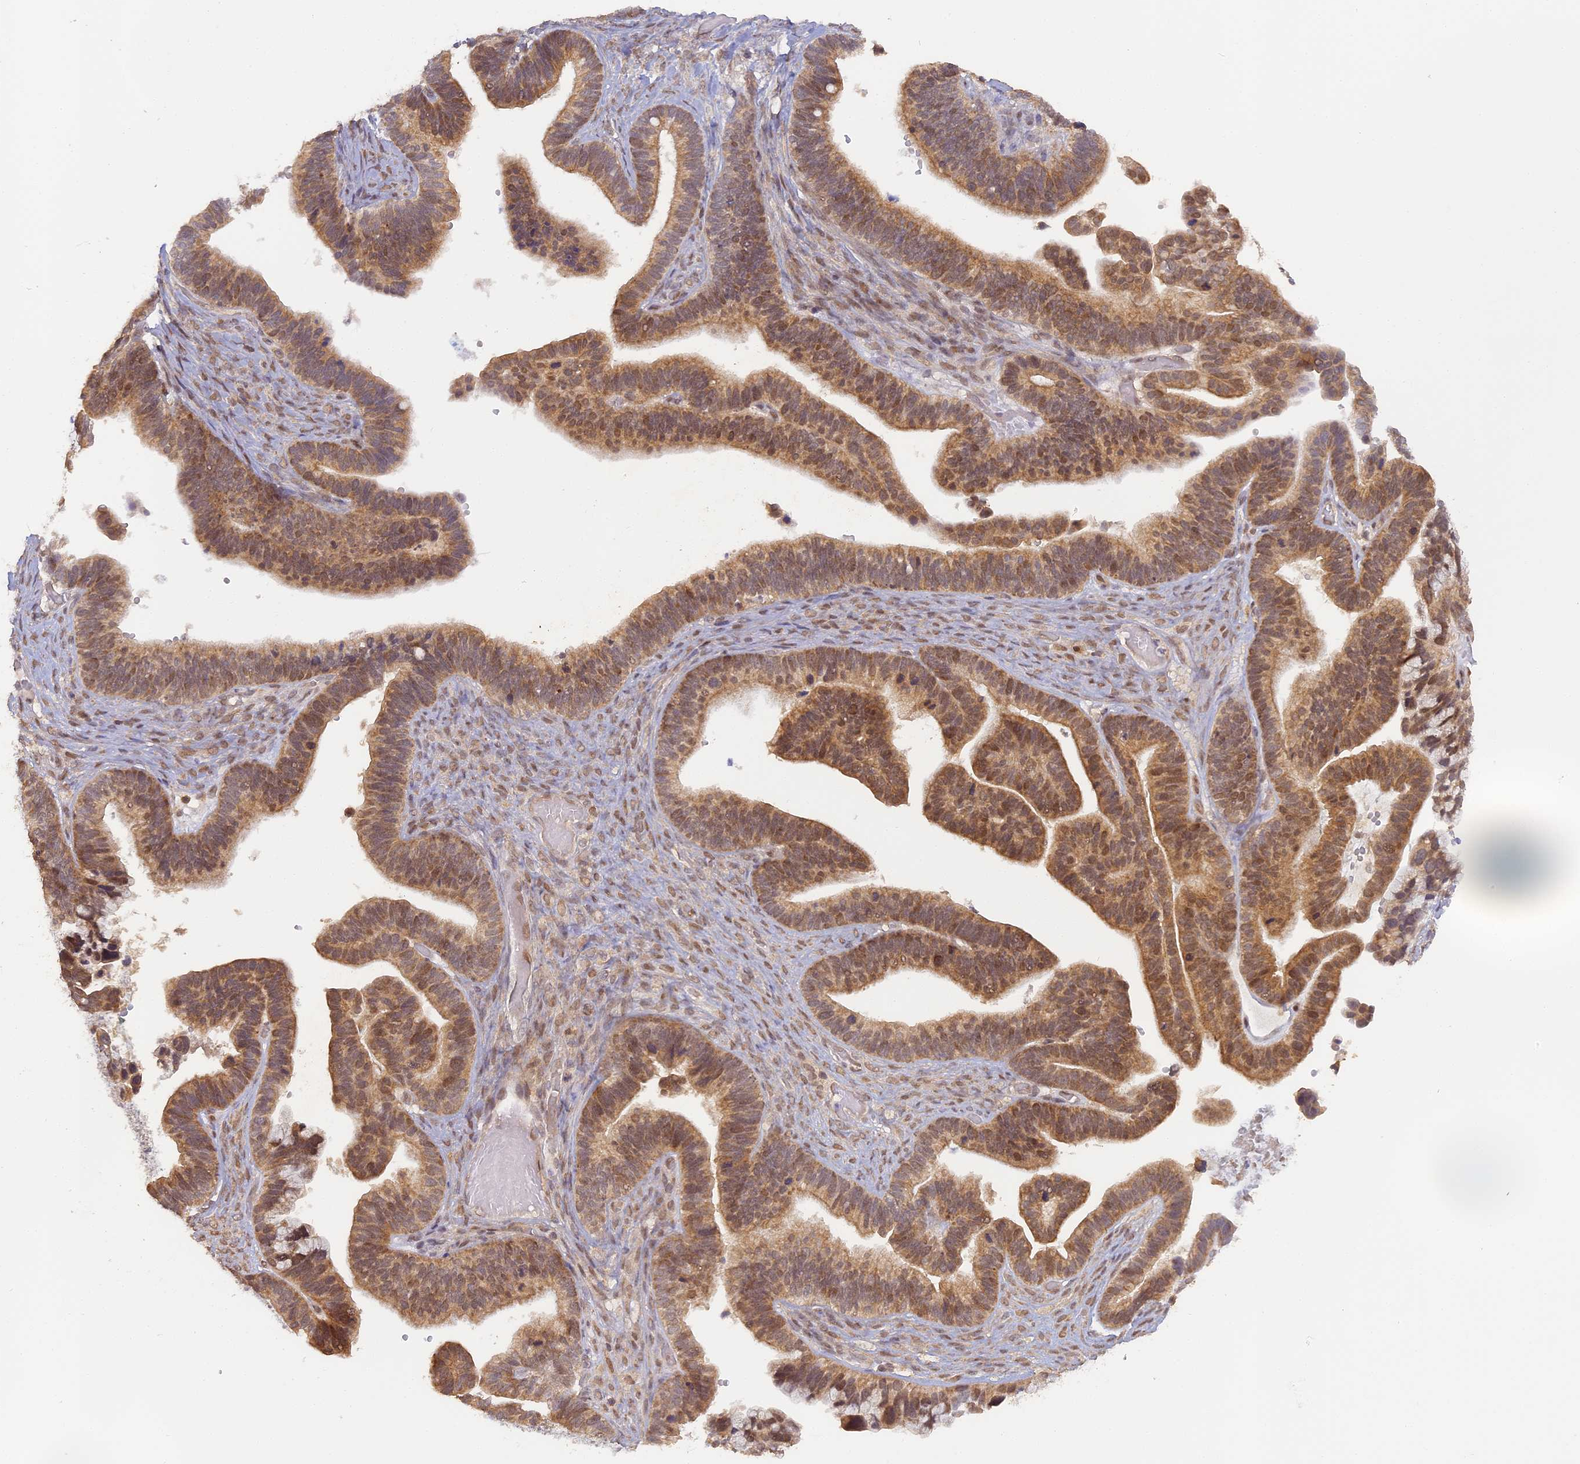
{"staining": {"intensity": "moderate", "quantity": ">75%", "location": "cytoplasmic/membranous,nuclear"}, "tissue": "ovarian cancer", "cell_type": "Tumor cells", "image_type": "cancer", "snomed": [{"axis": "morphology", "description": "Cystadenocarcinoma, serous, NOS"}, {"axis": "topography", "description": "Ovary"}], "caption": "Immunohistochemistry (DAB (3,3'-diaminobenzidine)) staining of human ovarian cancer (serous cystadenocarcinoma) displays moderate cytoplasmic/membranous and nuclear protein expression in about >75% of tumor cells.", "gene": "MYBL2", "patient": {"sex": "female", "age": 56}}